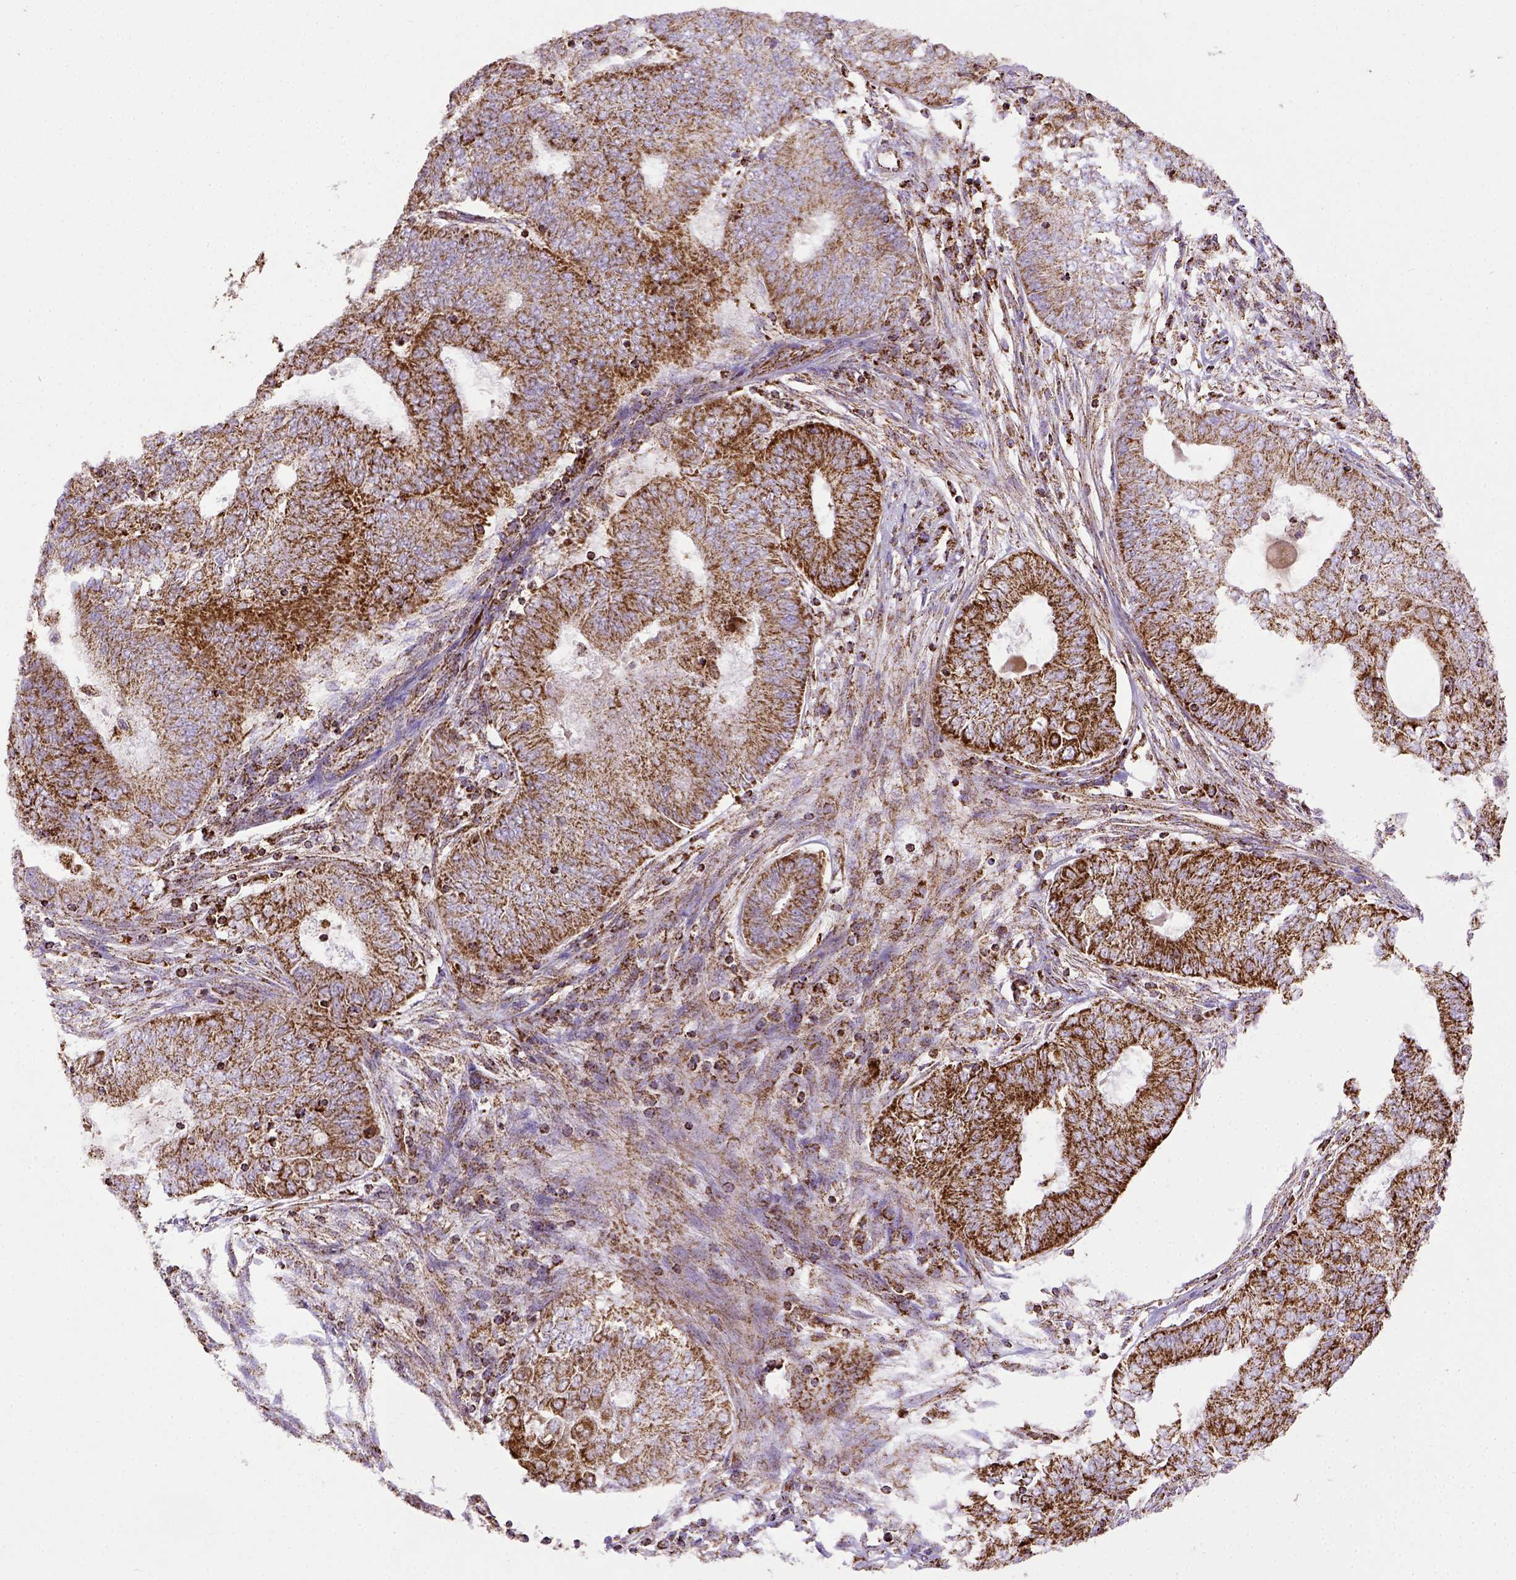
{"staining": {"intensity": "strong", "quantity": ">75%", "location": "cytoplasmic/membranous"}, "tissue": "endometrial cancer", "cell_type": "Tumor cells", "image_type": "cancer", "snomed": [{"axis": "morphology", "description": "Adenocarcinoma, NOS"}, {"axis": "topography", "description": "Endometrium"}], "caption": "A high amount of strong cytoplasmic/membranous expression is appreciated in about >75% of tumor cells in endometrial adenocarcinoma tissue.", "gene": "MT-CO1", "patient": {"sex": "female", "age": 62}}